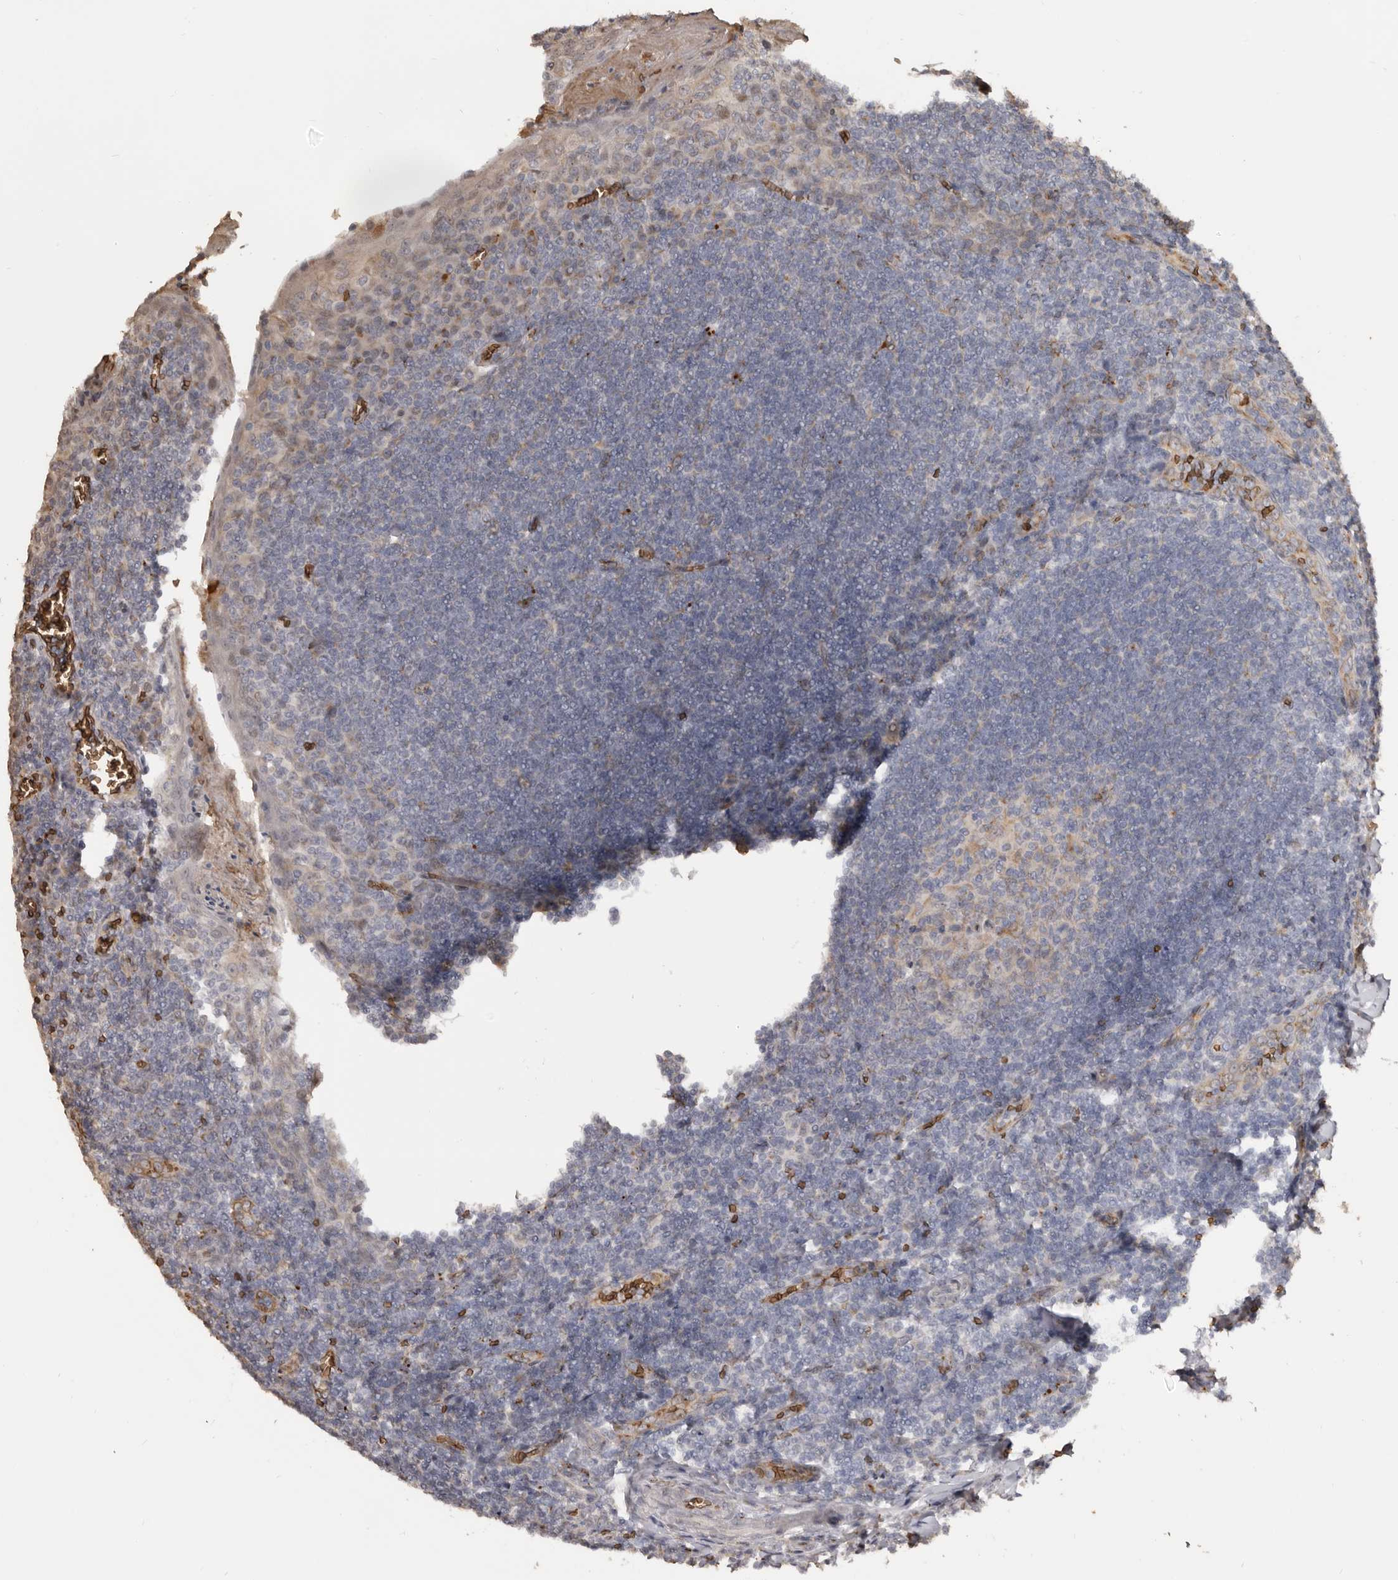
{"staining": {"intensity": "moderate", "quantity": "<25%", "location": "cytoplasmic/membranous"}, "tissue": "tonsil", "cell_type": "Germinal center cells", "image_type": "normal", "snomed": [{"axis": "morphology", "description": "Normal tissue, NOS"}, {"axis": "topography", "description": "Tonsil"}], "caption": "Protein staining exhibits moderate cytoplasmic/membranous expression in approximately <25% of germinal center cells in benign tonsil.", "gene": "ENTREP1", "patient": {"sex": "male", "age": 27}}